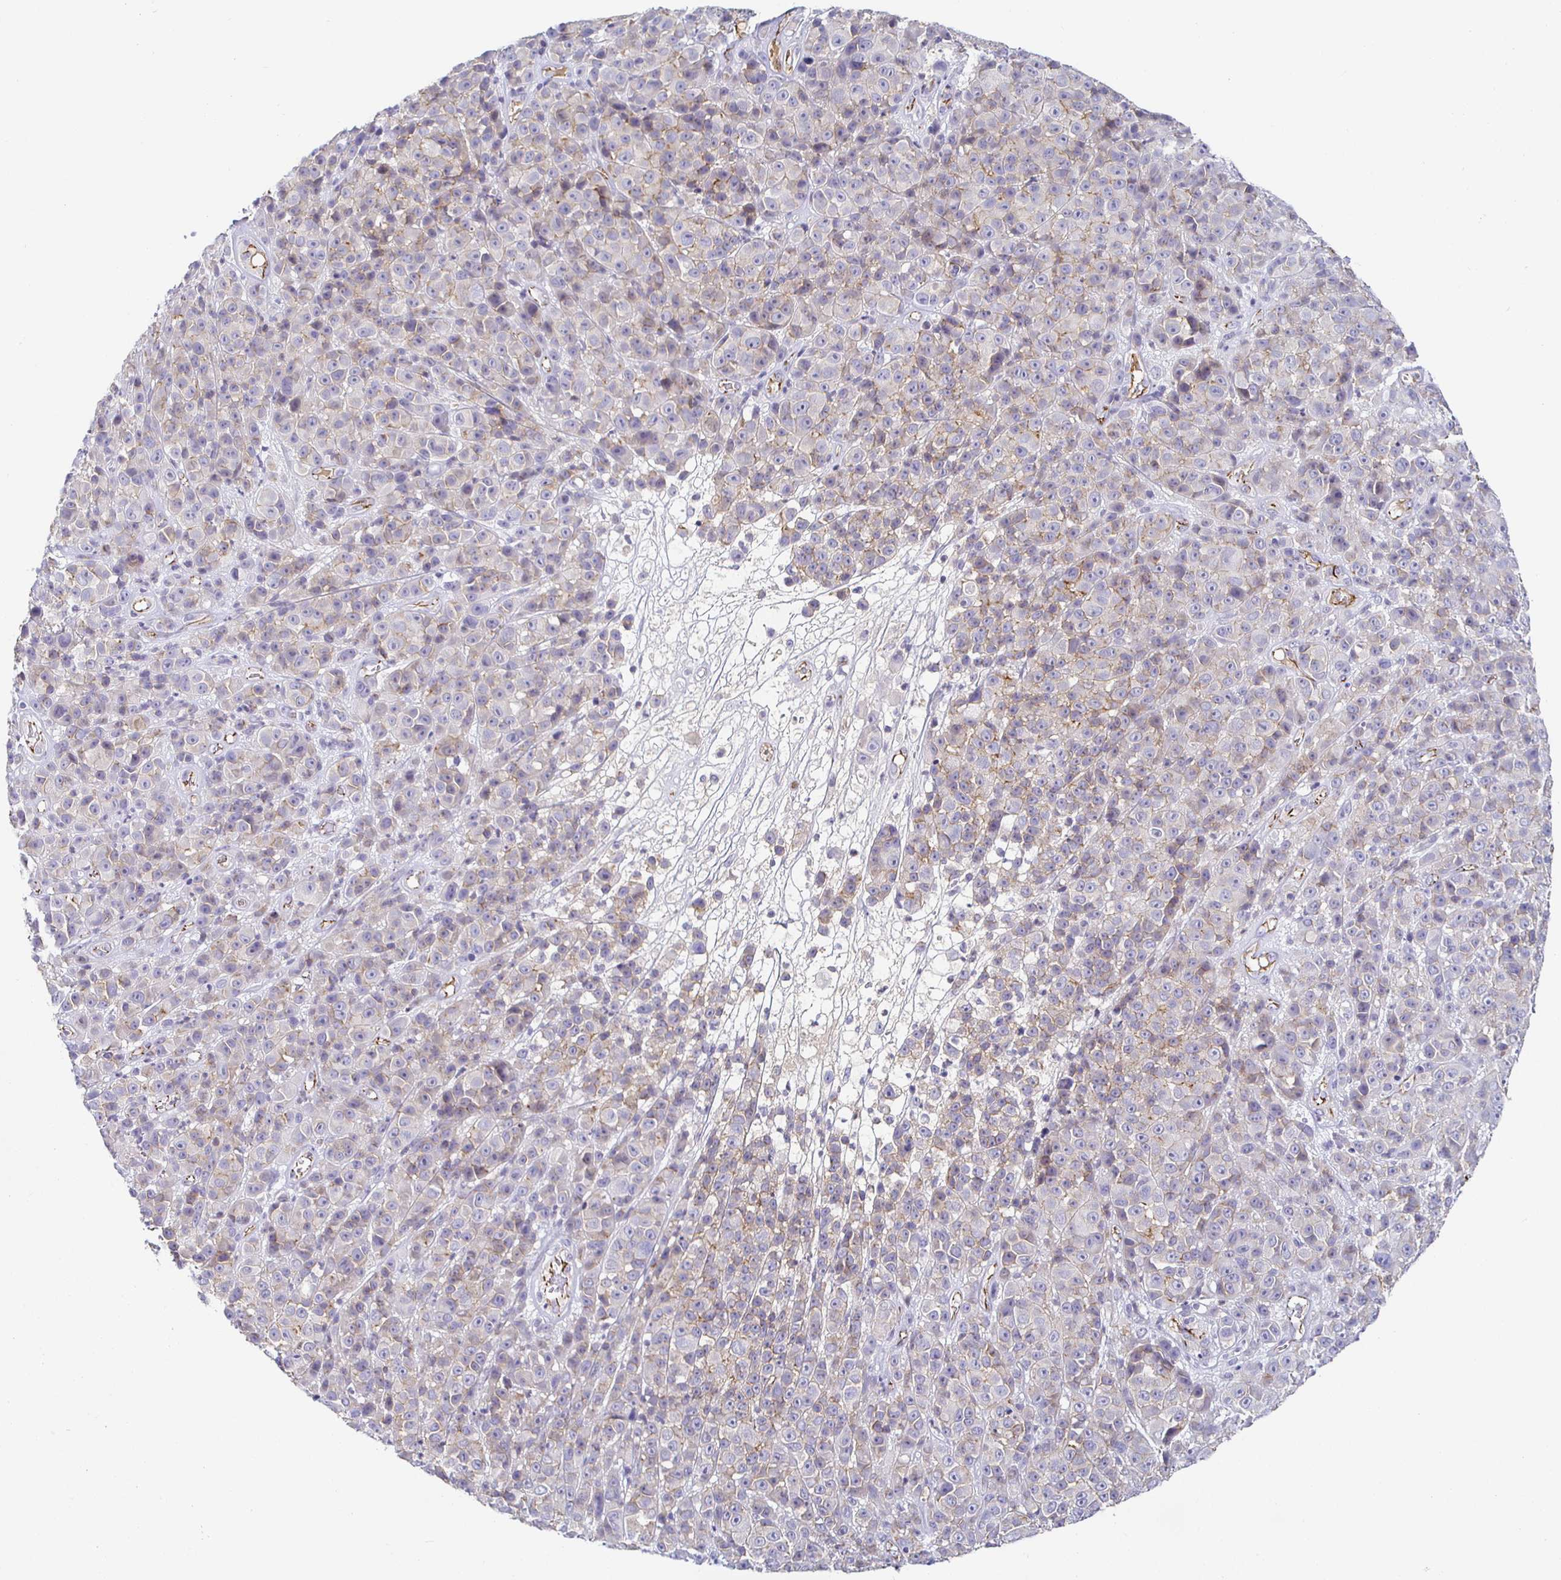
{"staining": {"intensity": "negative", "quantity": "none", "location": "none"}, "tissue": "melanoma", "cell_type": "Tumor cells", "image_type": "cancer", "snomed": [{"axis": "morphology", "description": "Malignant melanoma, NOS"}, {"axis": "topography", "description": "Skin"}, {"axis": "topography", "description": "Skin of back"}], "caption": "There is no significant positivity in tumor cells of melanoma.", "gene": "PIWIL3", "patient": {"sex": "male", "age": 91}}